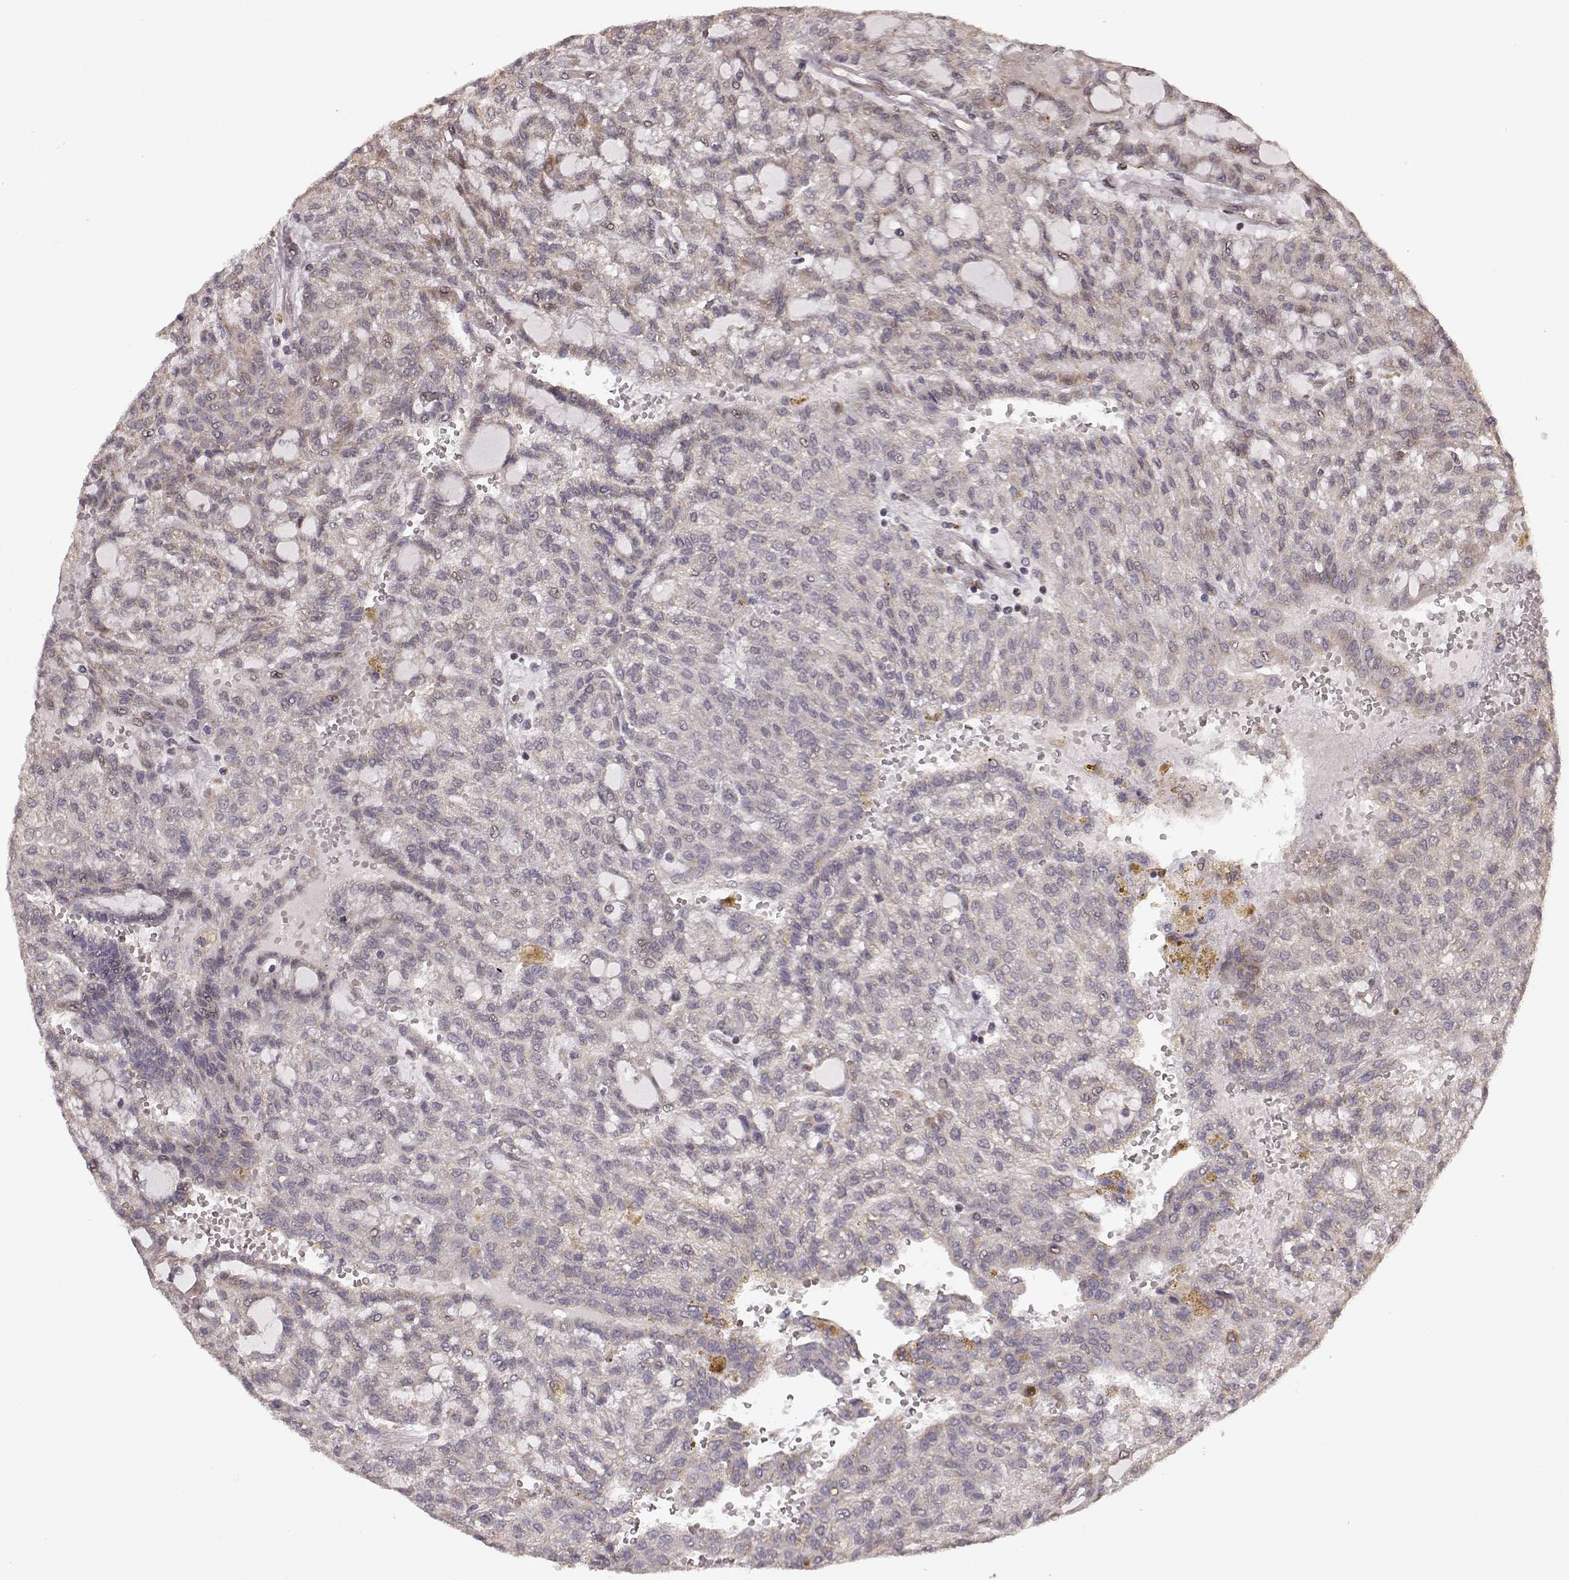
{"staining": {"intensity": "negative", "quantity": "none", "location": "none"}, "tissue": "renal cancer", "cell_type": "Tumor cells", "image_type": "cancer", "snomed": [{"axis": "morphology", "description": "Adenocarcinoma, NOS"}, {"axis": "topography", "description": "Kidney"}], "caption": "An immunohistochemistry (IHC) micrograph of renal cancer (adenocarcinoma) is shown. There is no staining in tumor cells of renal cancer (adenocarcinoma).", "gene": "BACH2", "patient": {"sex": "male", "age": 63}}